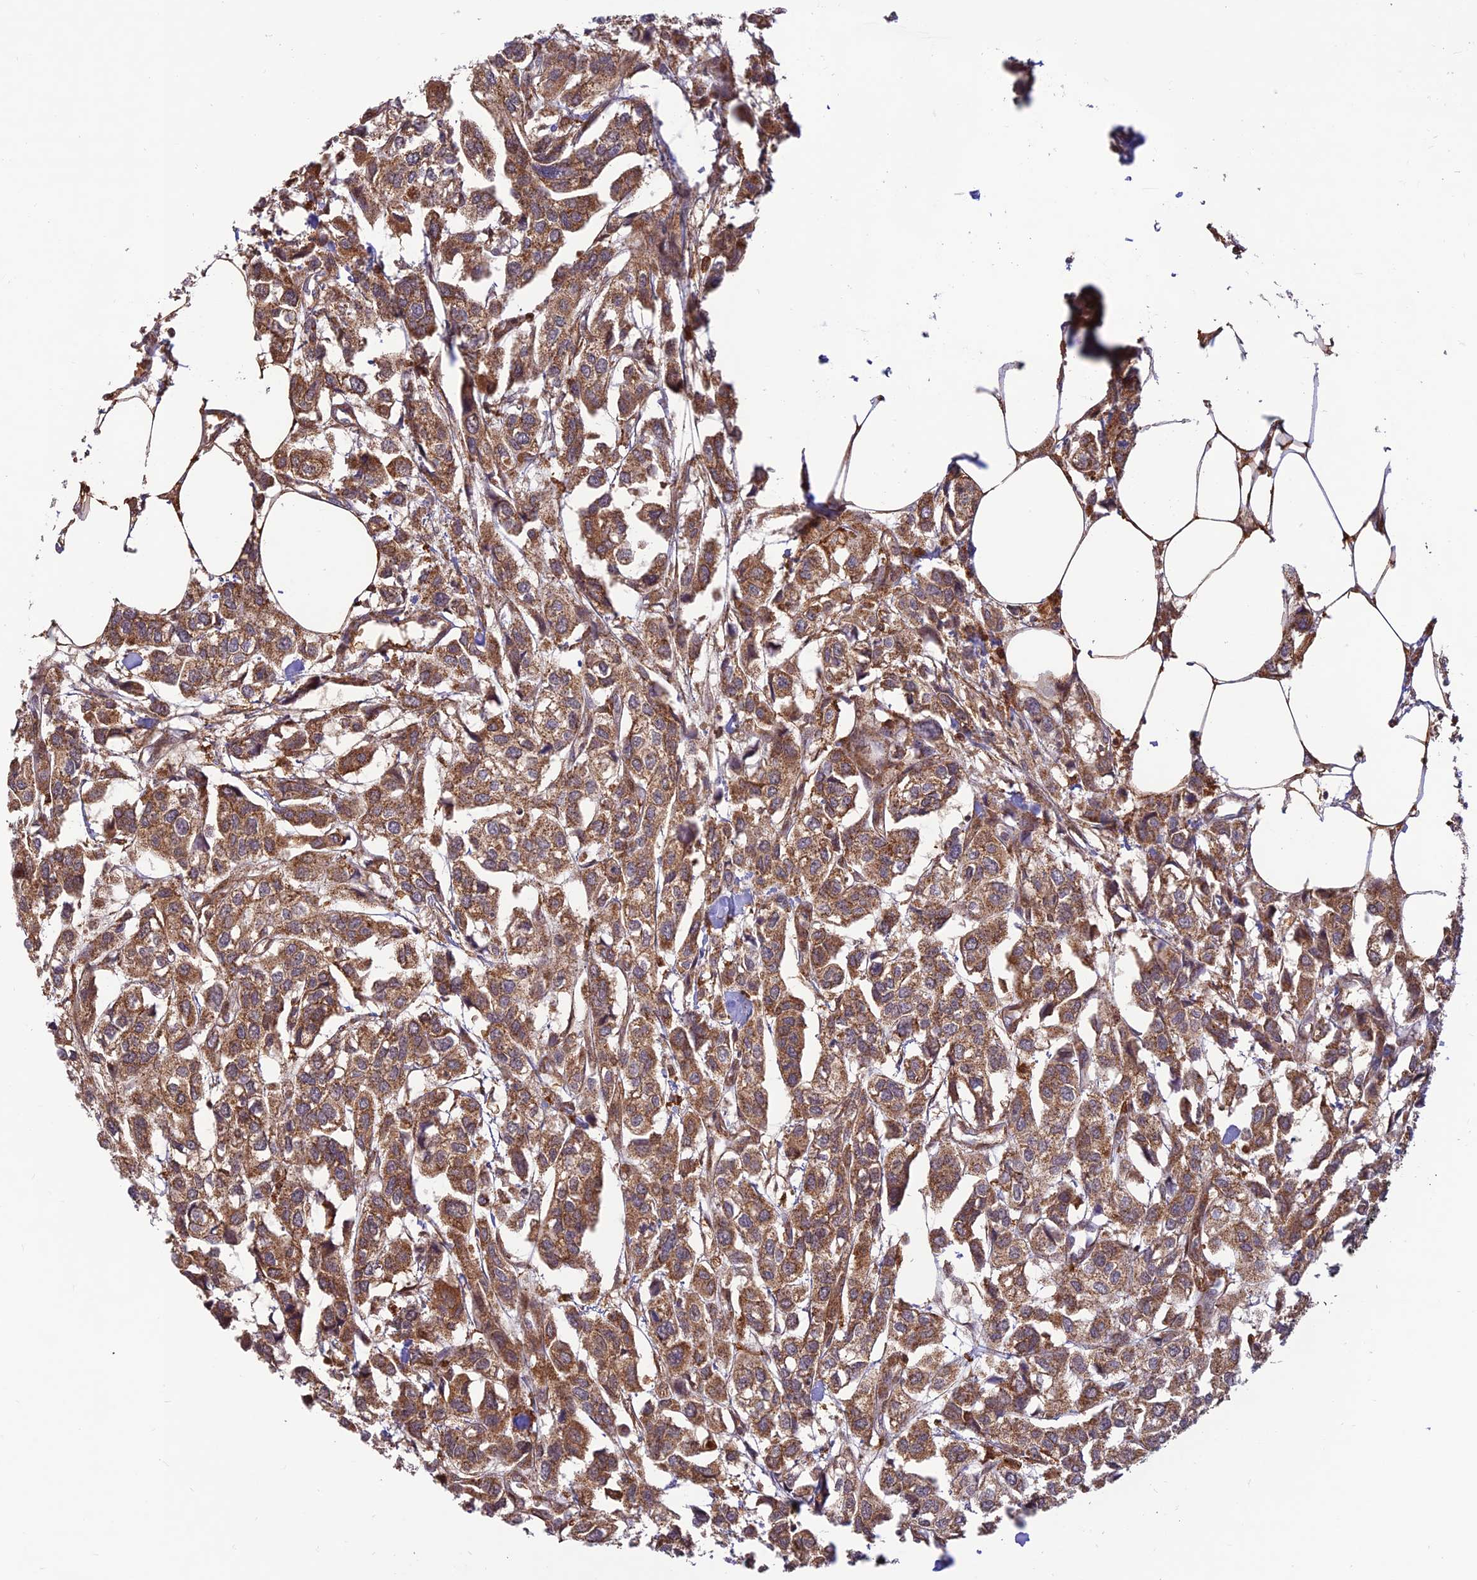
{"staining": {"intensity": "moderate", "quantity": ">75%", "location": "cytoplasmic/membranous"}, "tissue": "urothelial cancer", "cell_type": "Tumor cells", "image_type": "cancer", "snomed": [{"axis": "morphology", "description": "Urothelial carcinoma, High grade"}, {"axis": "topography", "description": "Urinary bladder"}], "caption": "Human high-grade urothelial carcinoma stained with a protein marker shows moderate staining in tumor cells.", "gene": "FAM186B", "patient": {"sex": "male", "age": 67}}